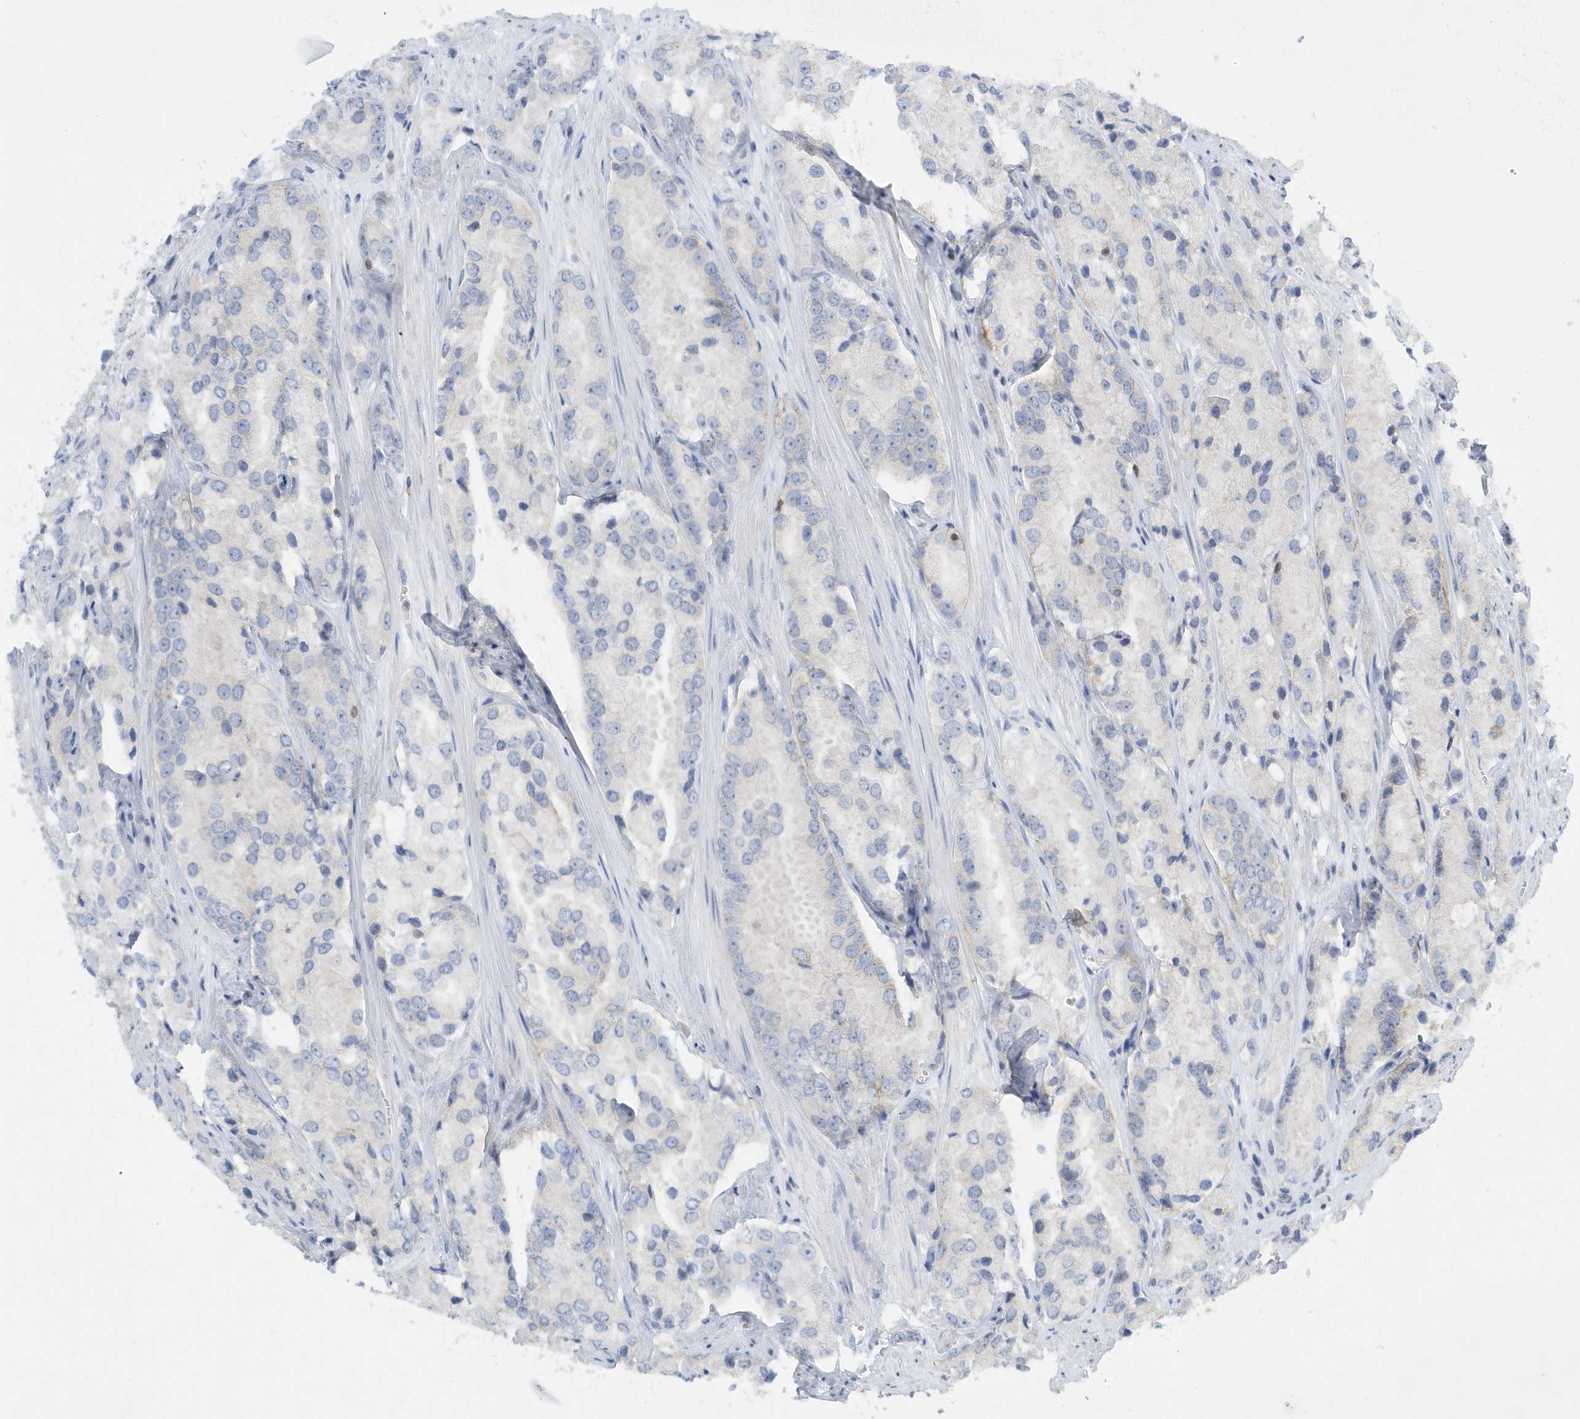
{"staining": {"intensity": "negative", "quantity": "none", "location": "none"}, "tissue": "prostate cancer", "cell_type": "Tumor cells", "image_type": "cancer", "snomed": [{"axis": "morphology", "description": "Adenocarcinoma, High grade"}, {"axis": "topography", "description": "Prostate"}], "caption": "Immunohistochemical staining of human prostate cancer exhibits no significant staining in tumor cells. (Immunohistochemistry, brightfield microscopy, high magnification).", "gene": "PSD4", "patient": {"sex": "male", "age": 66}}